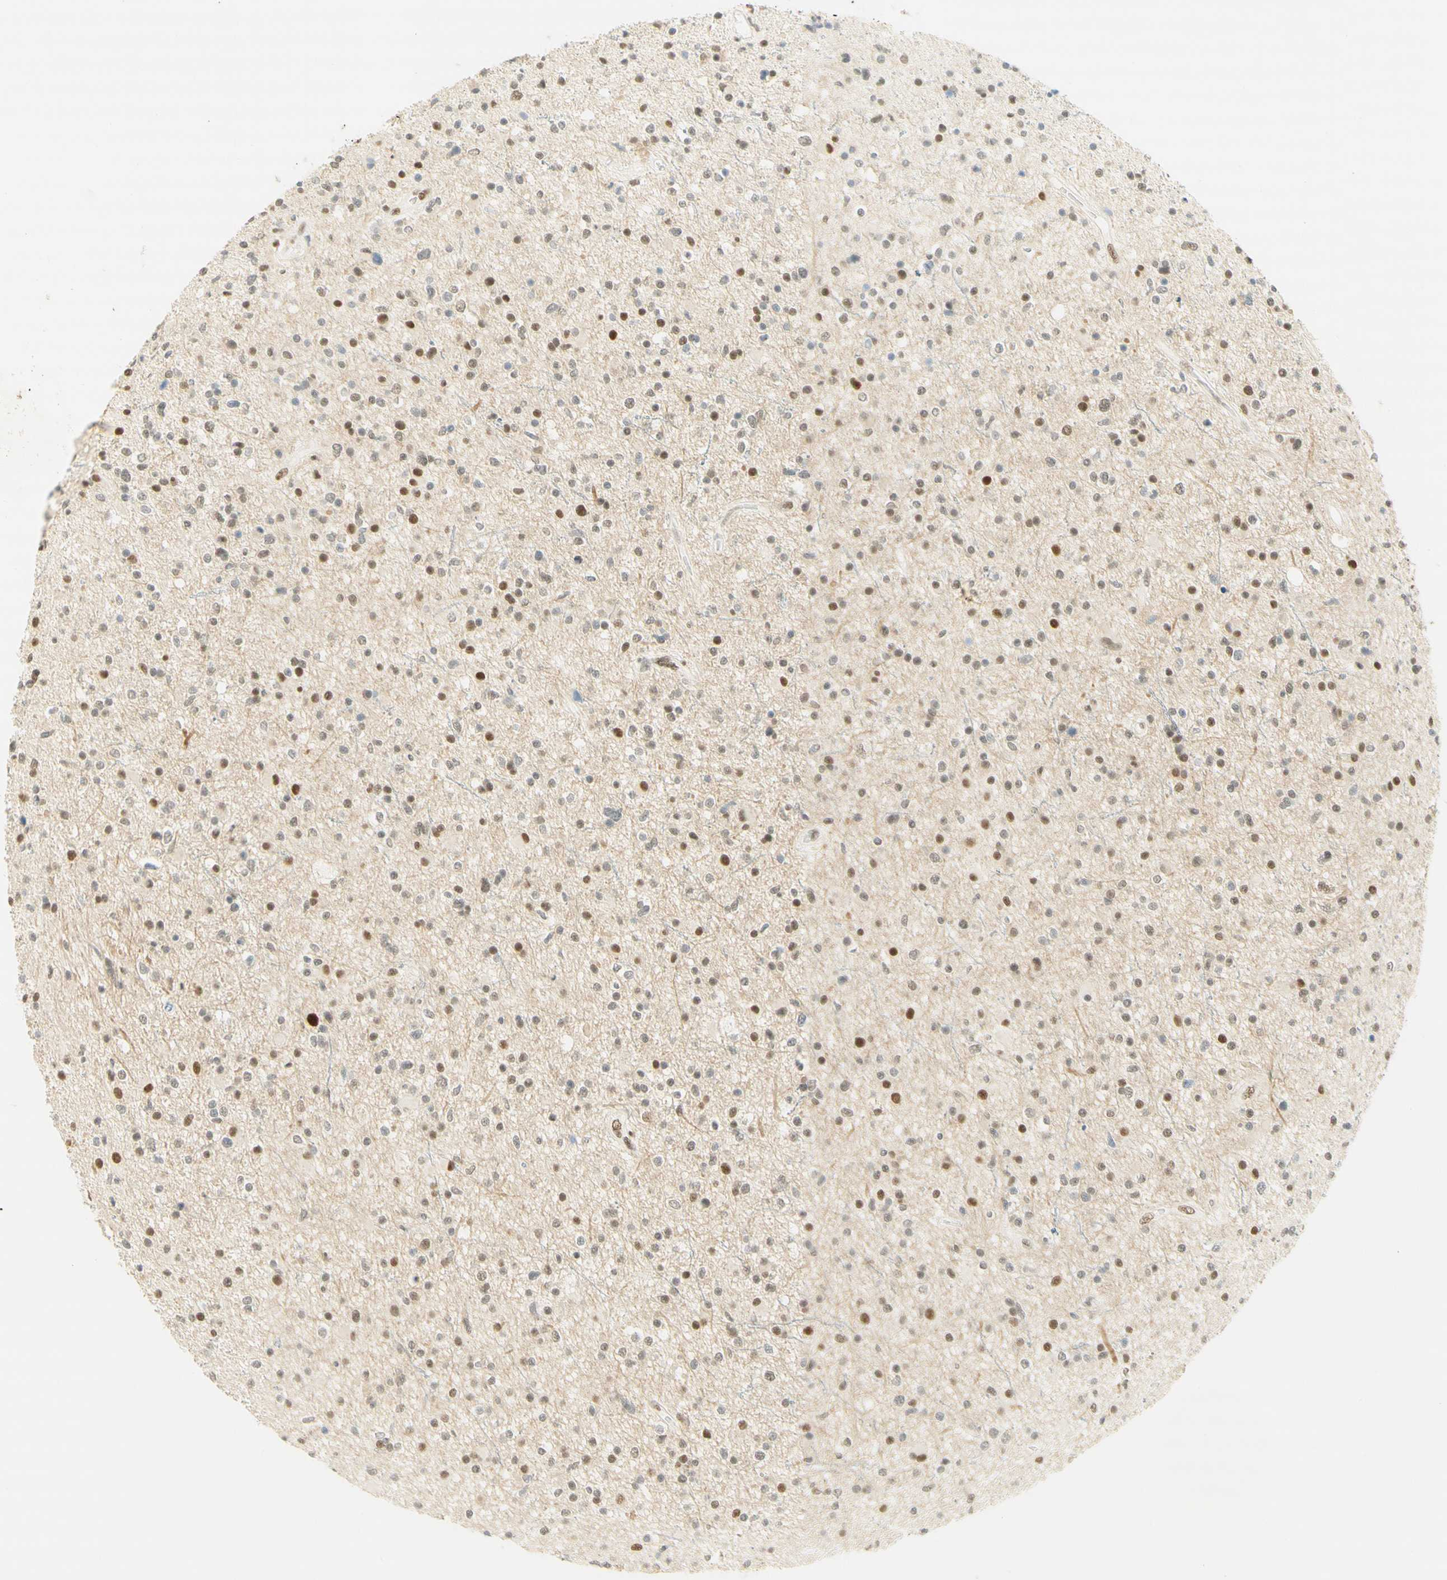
{"staining": {"intensity": "moderate", "quantity": "25%-75%", "location": "nuclear"}, "tissue": "glioma", "cell_type": "Tumor cells", "image_type": "cancer", "snomed": [{"axis": "morphology", "description": "Glioma, malignant, High grade"}, {"axis": "topography", "description": "Brain"}], "caption": "This is a photomicrograph of immunohistochemistry staining of high-grade glioma (malignant), which shows moderate staining in the nuclear of tumor cells.", "gene": "PMS2", "patient": {"sex": "male", "age": 33}}